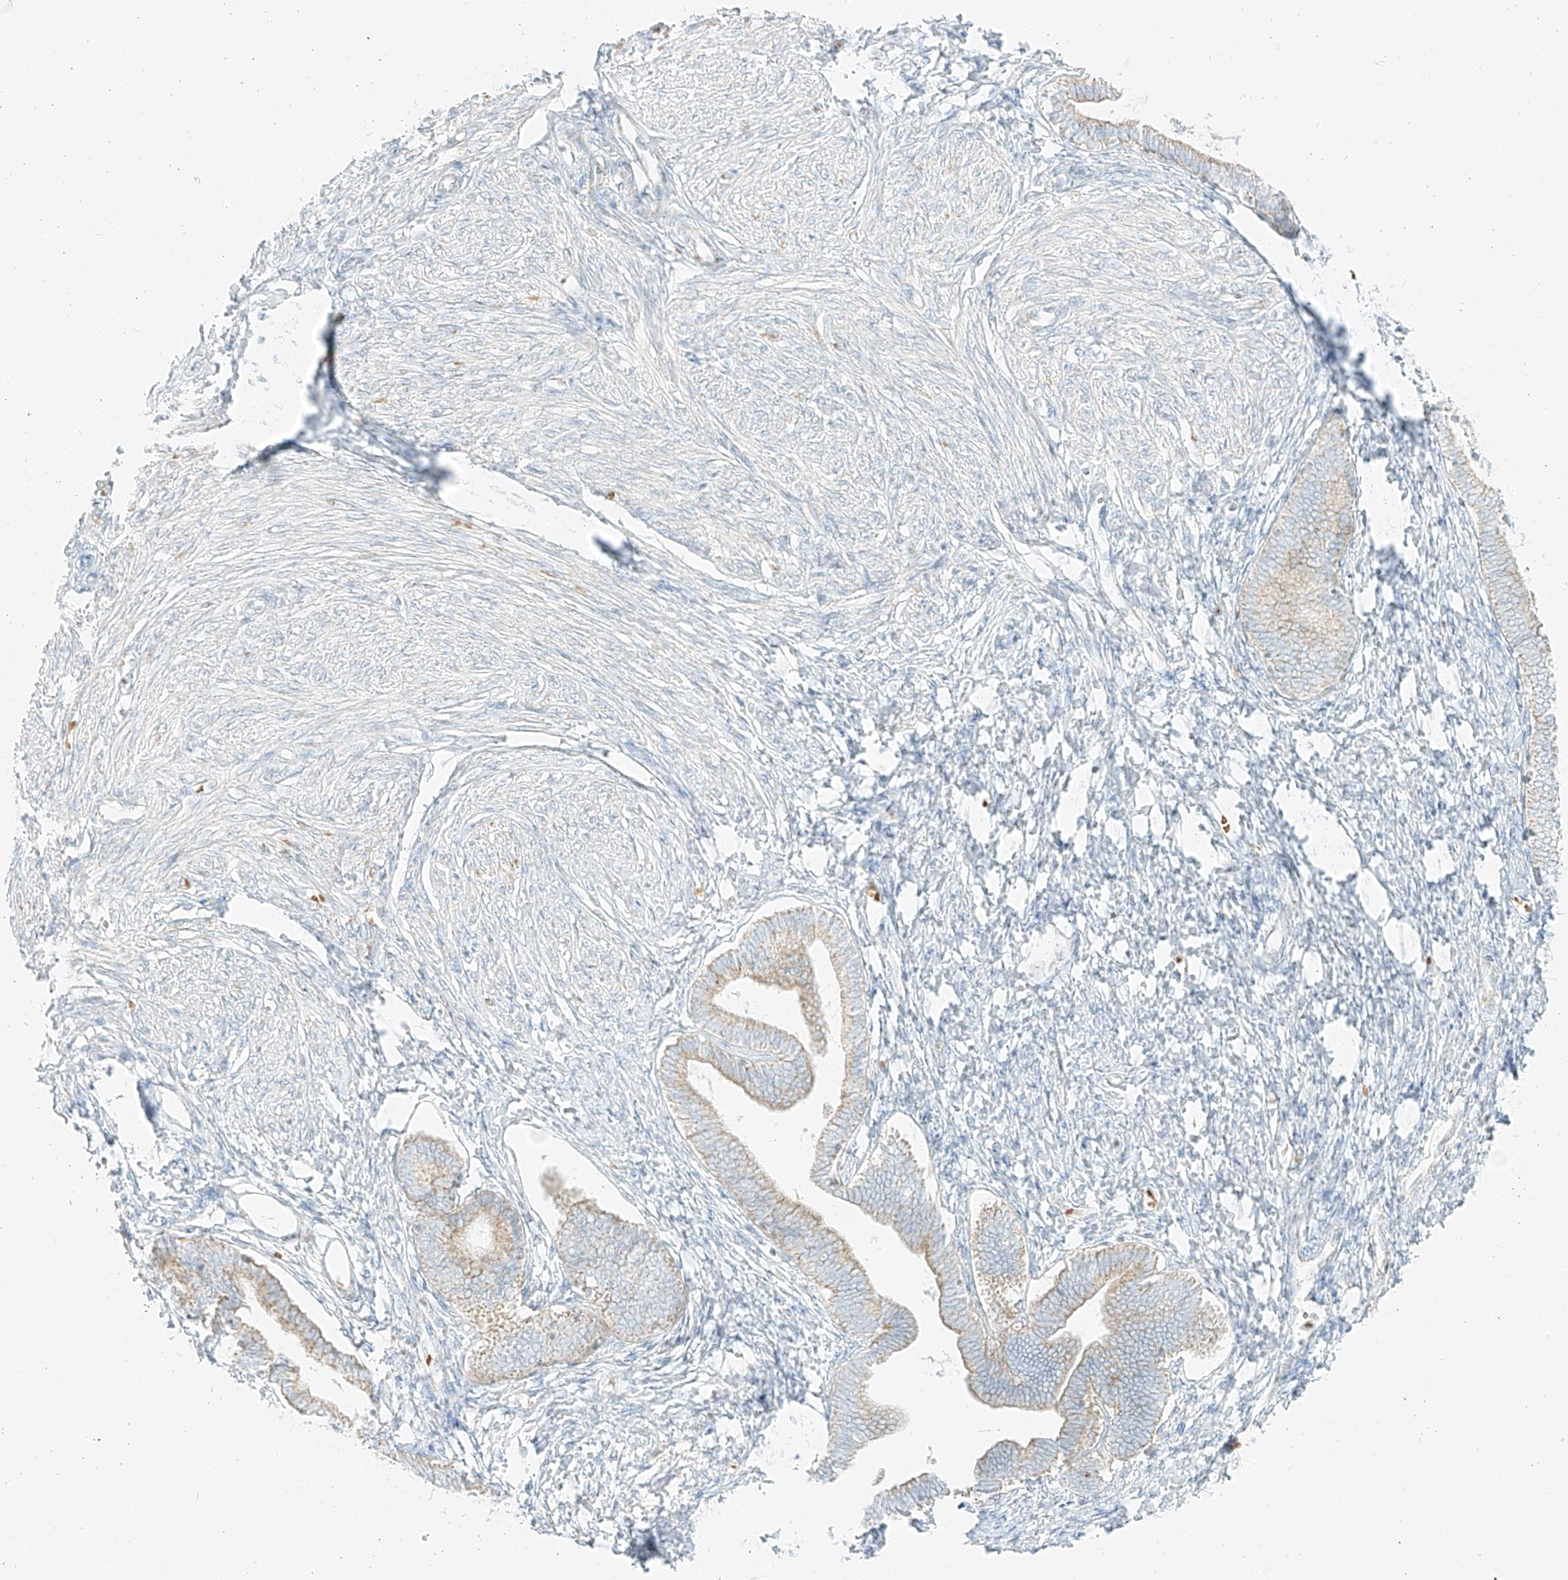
{"staining": {"intensity": "moderate", "quantity": "<25%", "location": "cytoplasmic/membranous"}, "tissue": "endometrium", "cell_type": "Cells in endometrial stroma", "image_type": "normal", "snomed": [{"axis": "morphology", "description": "Normal tissue, NOS"}, {"axis": "topography", "description": "Endometrium"}], "caption": "Unremarkable endometrium displays moderate cytoplasmic/membranous staining in approximately <25% of cells in endometrial stroma.", "gene": "TMEM87B", "patient": {"sex": "female", "age": 72}}